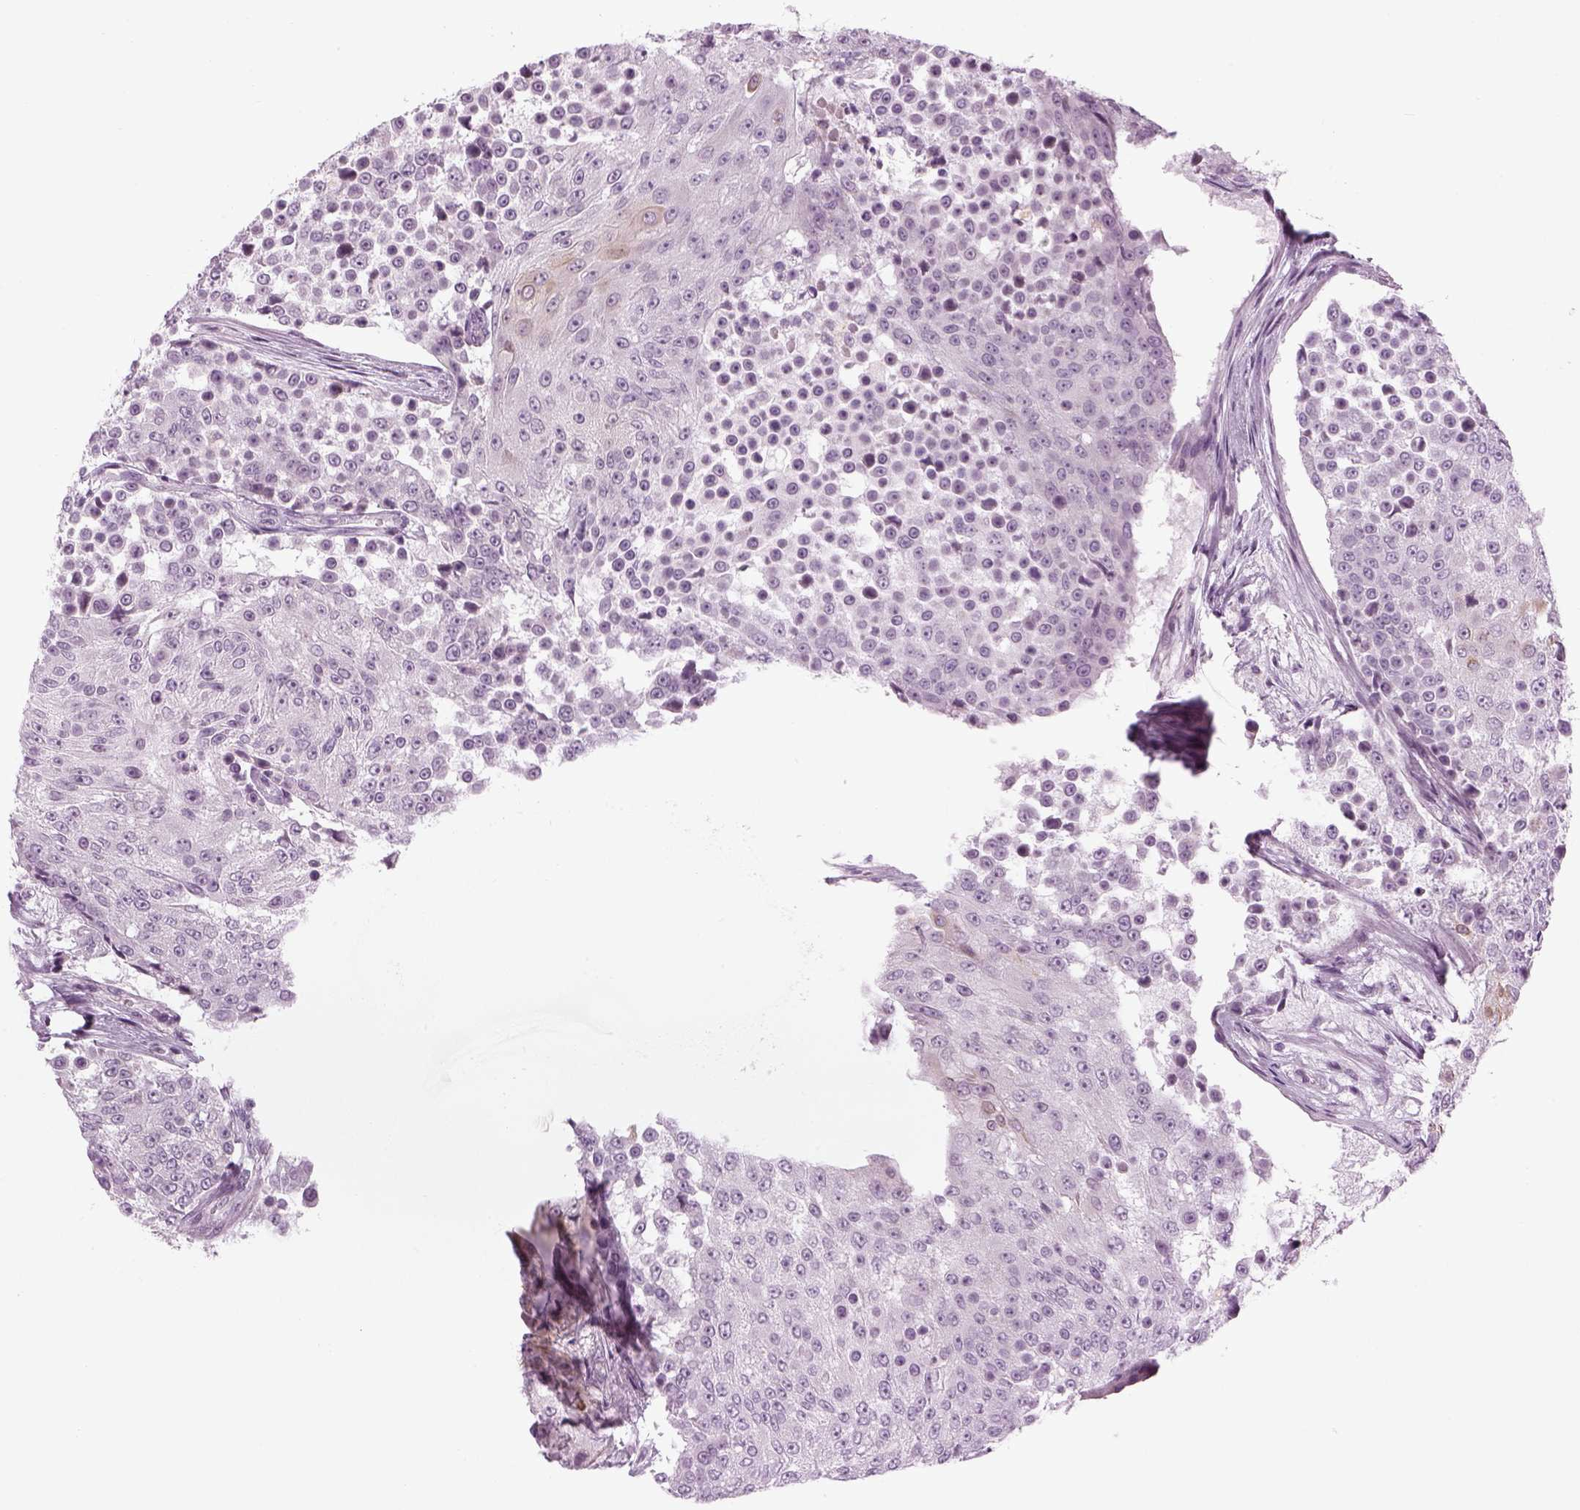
{"staining": {"intensity": "negative", "quantity": "none", "location": "none"}, "tissue": "urothelial cancer", "cell_type": "Tumor cells", "image_type": "cancer", "snomed": [{"axis": "morphology", "description": "Urothelial carcinoma, High grade"}, {"axis": "topography", "description": "Urinary bladder"}], "caption": "Photomicrograph shows no significant protein staining in tumor cells of high-grade urothelial carcinoma.", "gene": "LRRIQ3", "patient": {"sex": "female", "age": 63}}